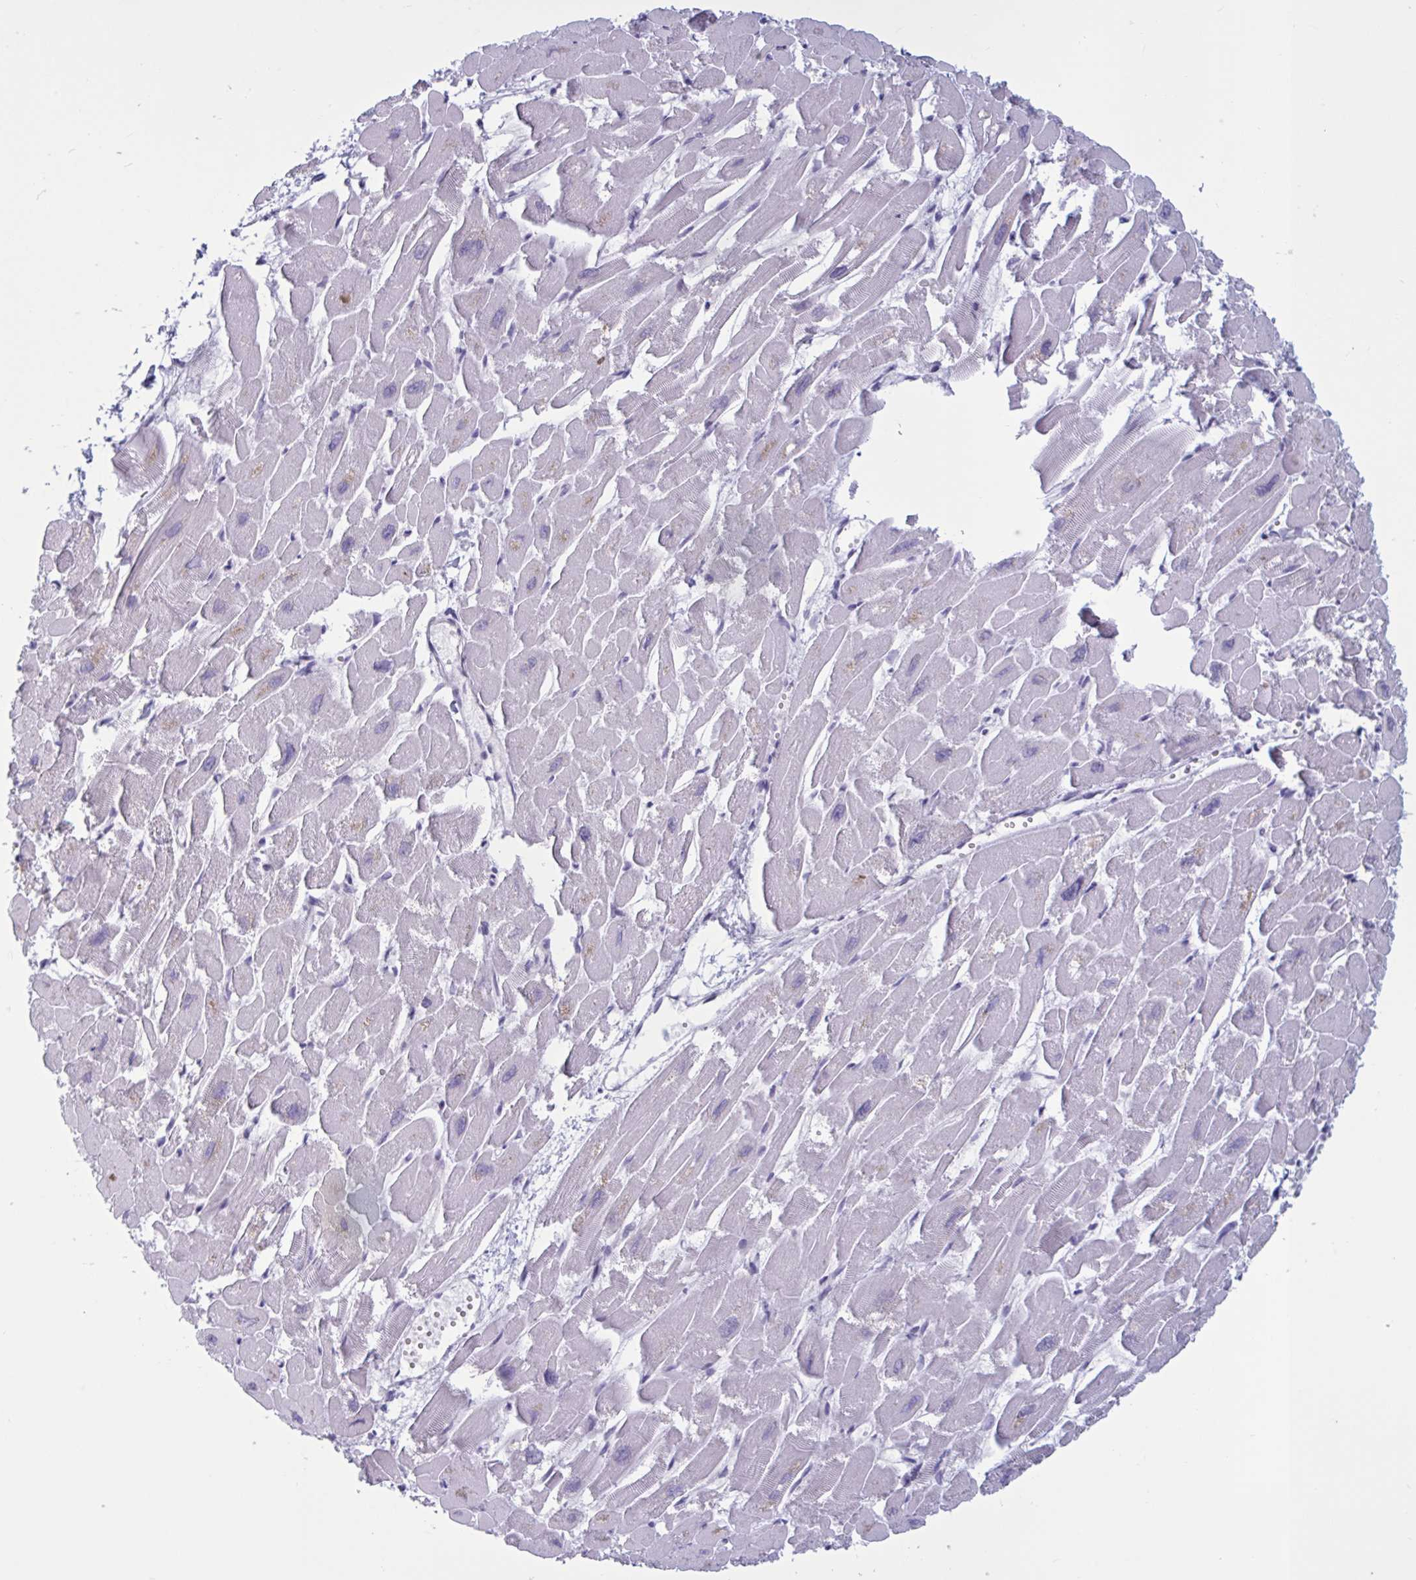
{"staining": {"intensity": "negative", "quantity": "none", "location": "none"}, "tissue": "heart muscle", "cell_type": "Cardiomyocytes", "image_type": "normal", "snomed": [{"axis": "morphology", "description": "Normal tissue, NOS"}, {"axis": "topography", "description": "Heart"}], "caption": "Photomicrograph shows no significant protein staining in cardiomyocytes of benign heart muscle.", "gene": "OR1L3", "patient": {"sex": "male", "age": 54}}